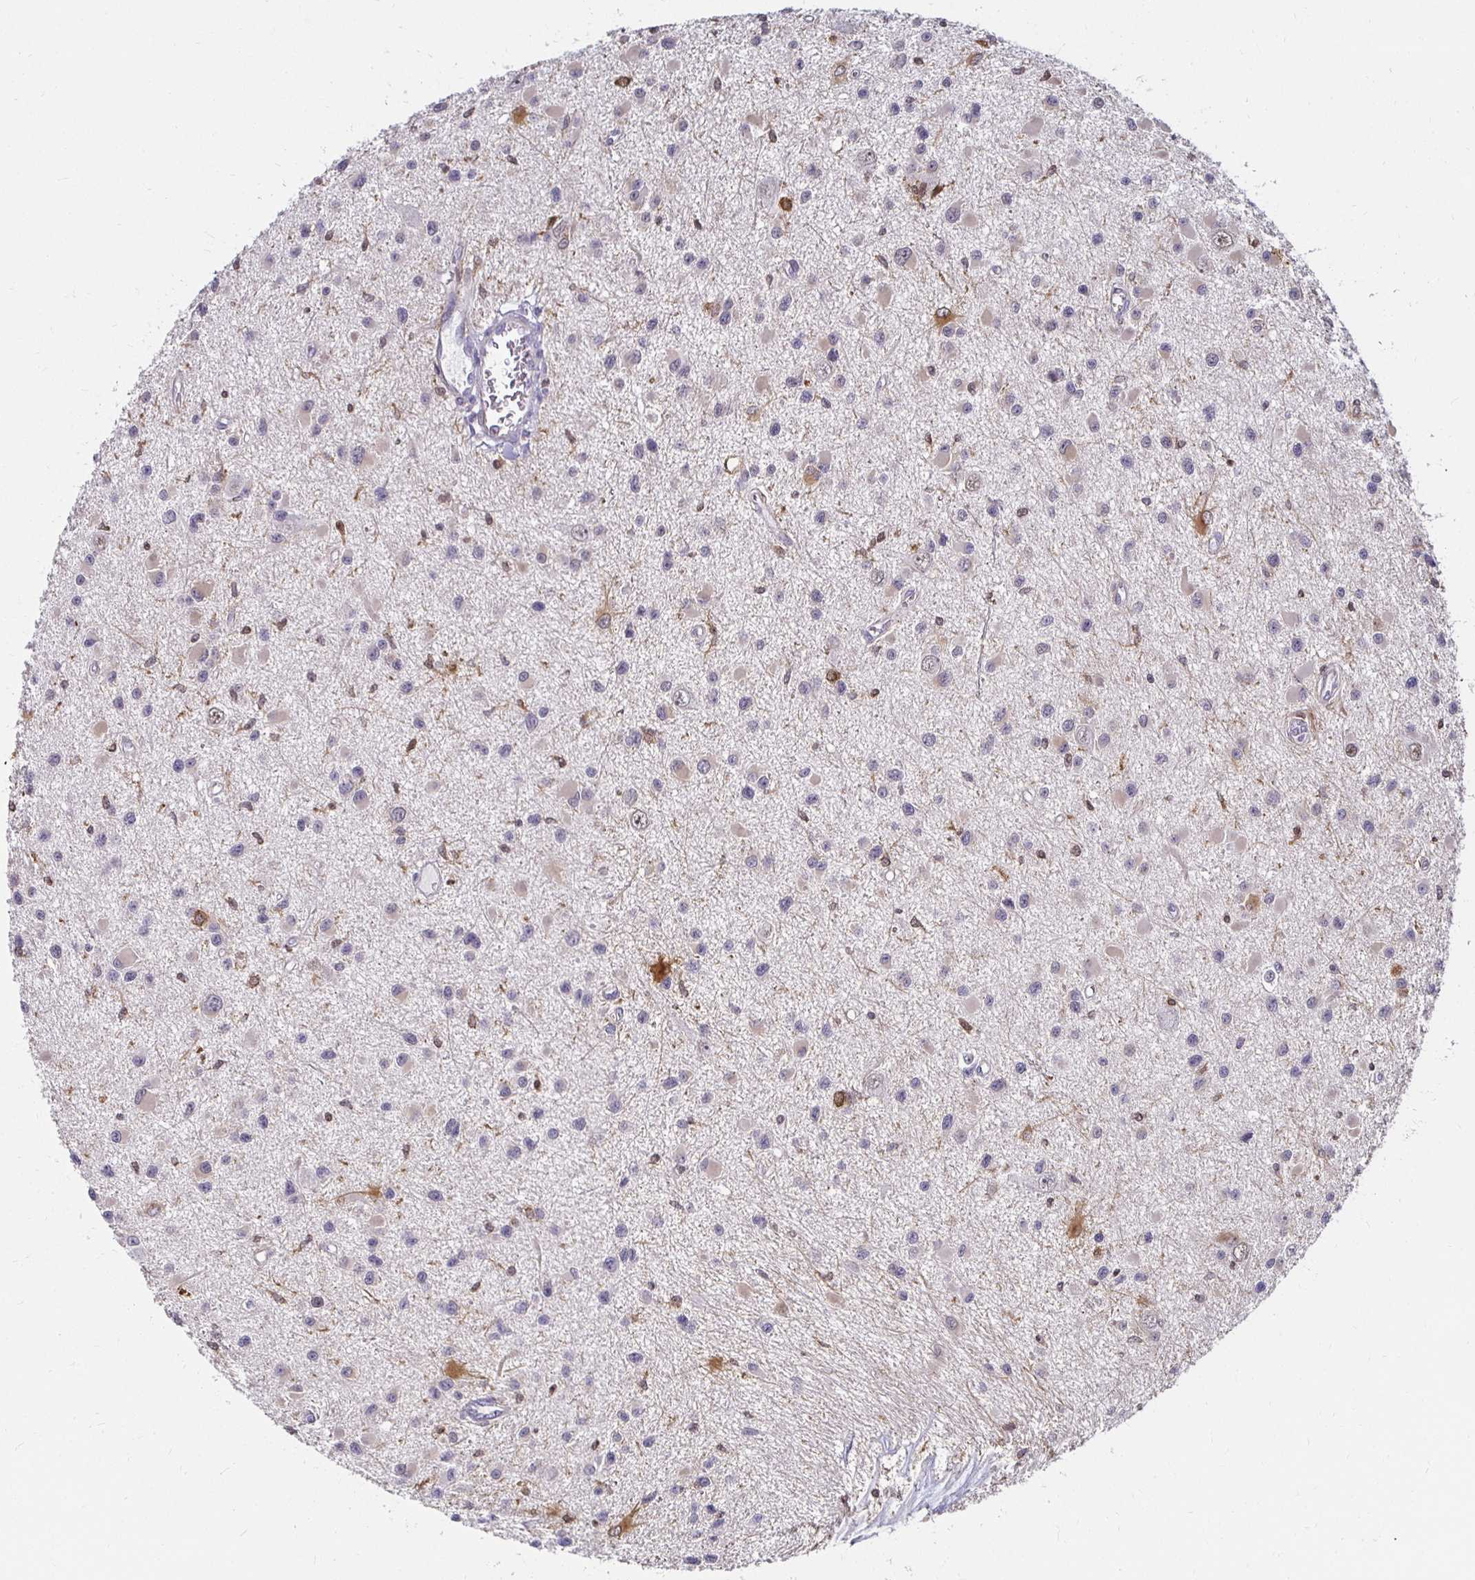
{"staining": {"intensity": "negative", "quantity": "none", "location": "none"}, "tissue": "glioma", "cell_type": "Tumor cells", "image_type": "cancer", "snomed": [{"axis": "morphology", "description": "Glioma, malignant, High grade"}, {"axis": "topography", "description": "Brain"}], "caption": "DAB immunohistochemical staining of human high-grade glioma (malignant) exhibits no significant expression in tumor cells.", "gene": "PADI2", "patient": {"sex": "male", "age": 54}}